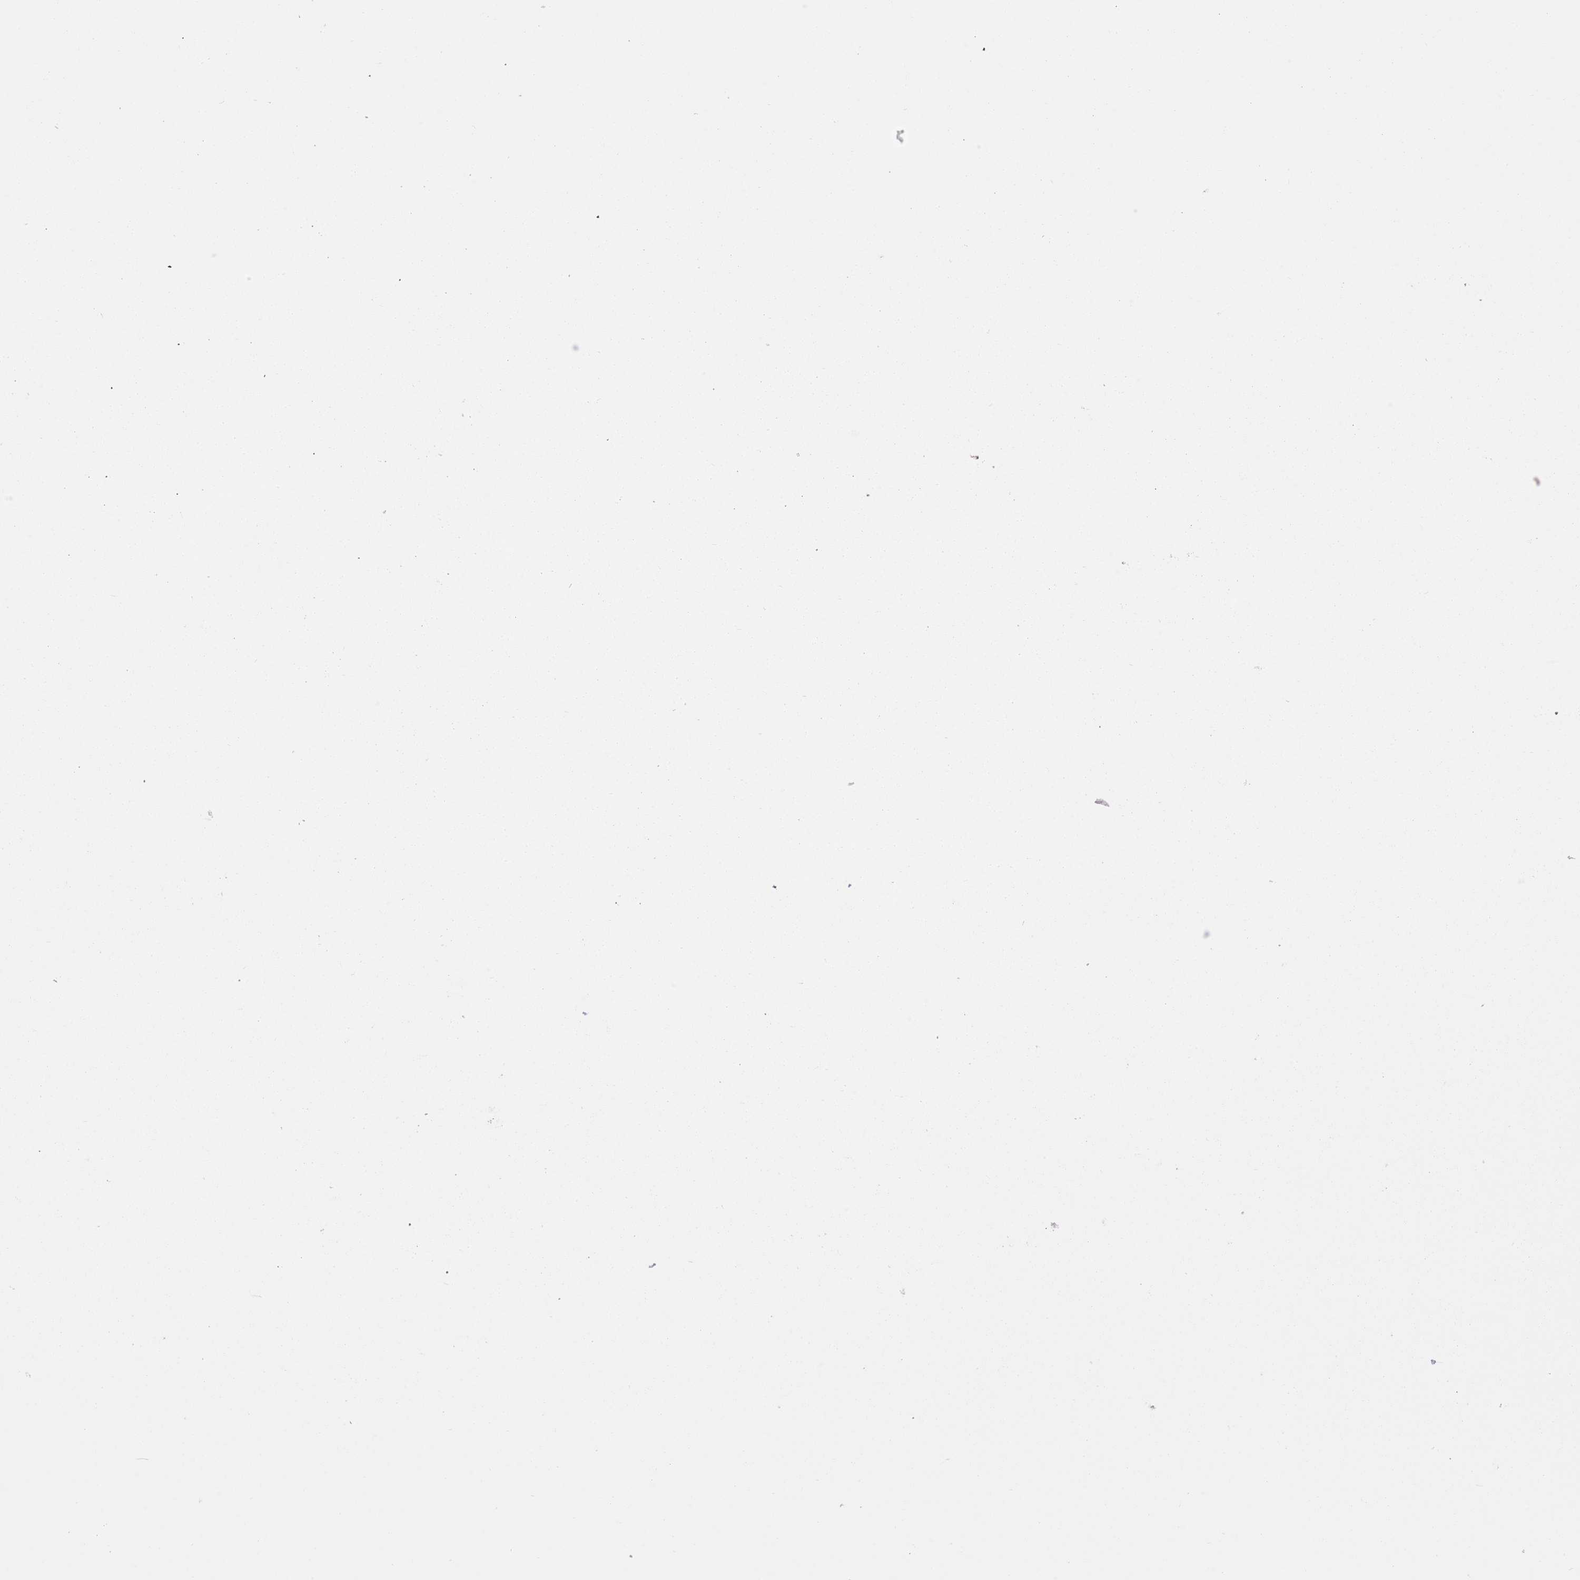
{"staining": {"intensity": "moderate", "quantity": ">75%", "location": "cytoplasmic/membranous"}, "tissue": "colorectal cancer", "cell_type": "Tumor cells", "image_type": "cancer", "snomed": [{"axis": "morphology", "description": "Adenocarcinoma, NOS"}, {"axis": "topography", "description": "Colon"}], "caption": "Colorectal cancer stained with immunohistochemistry shows moderate cytoplasmic/membranous expression in about >75% of tumor cells.", "gene": "WASHC2A", "patient": {"sex": "male", "age": 83}}